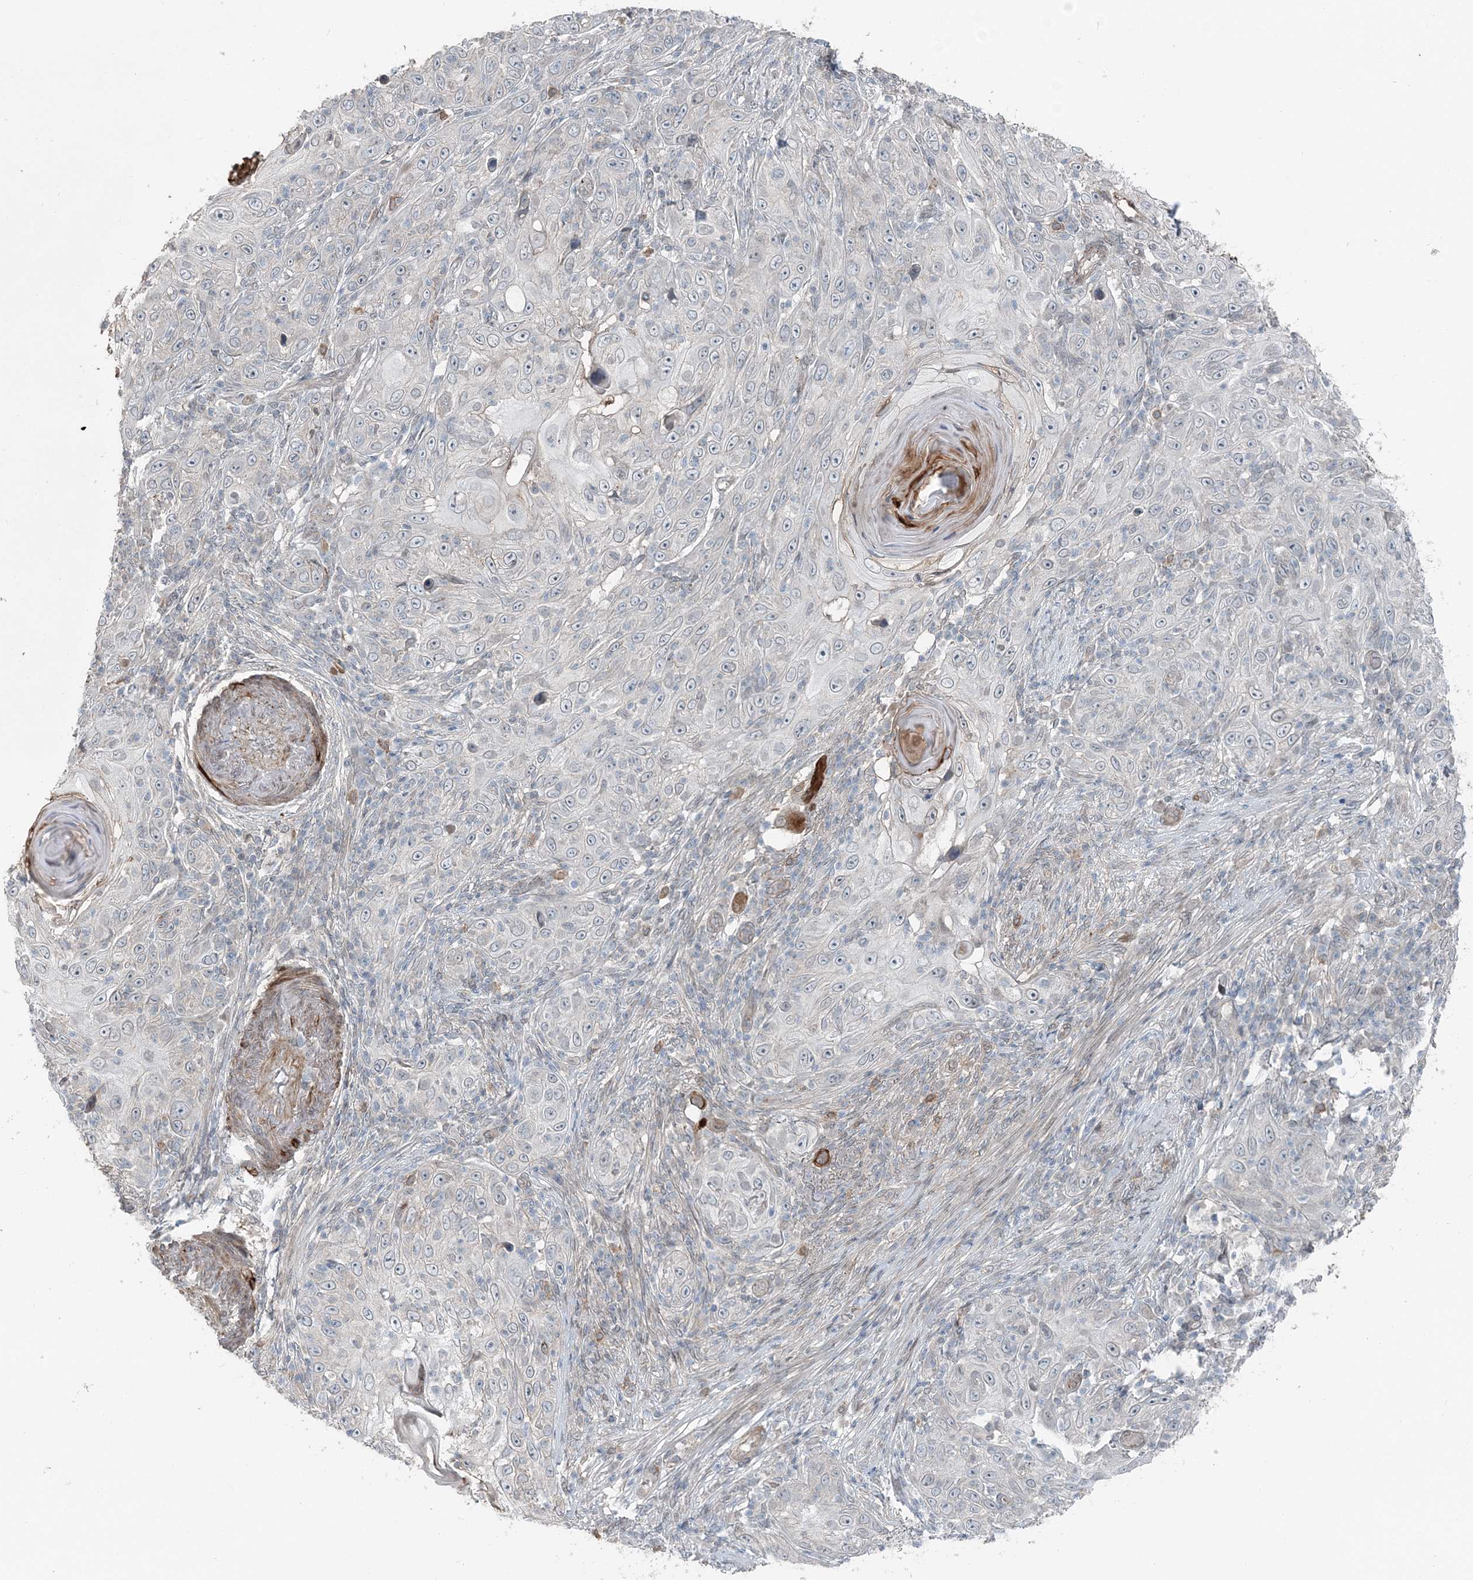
{"staining": {"intensity": "negative", "quantity": "none", "location": "none"}, "tissue": "skin cancer", "cell_type": "Tumor cells", "image_type": "cancer", "snomed": [{"axis": "morphology", "description": "Squamous cell carcinoma, NOS"}, {"axis": "topography", "description": "Skin"}], "caption": "This is an IHC histopathology image of skin cancer. There is no expression in tumor cells.", "gene": "FBXL17", "patient": {"sex": "female", "age": 88}}